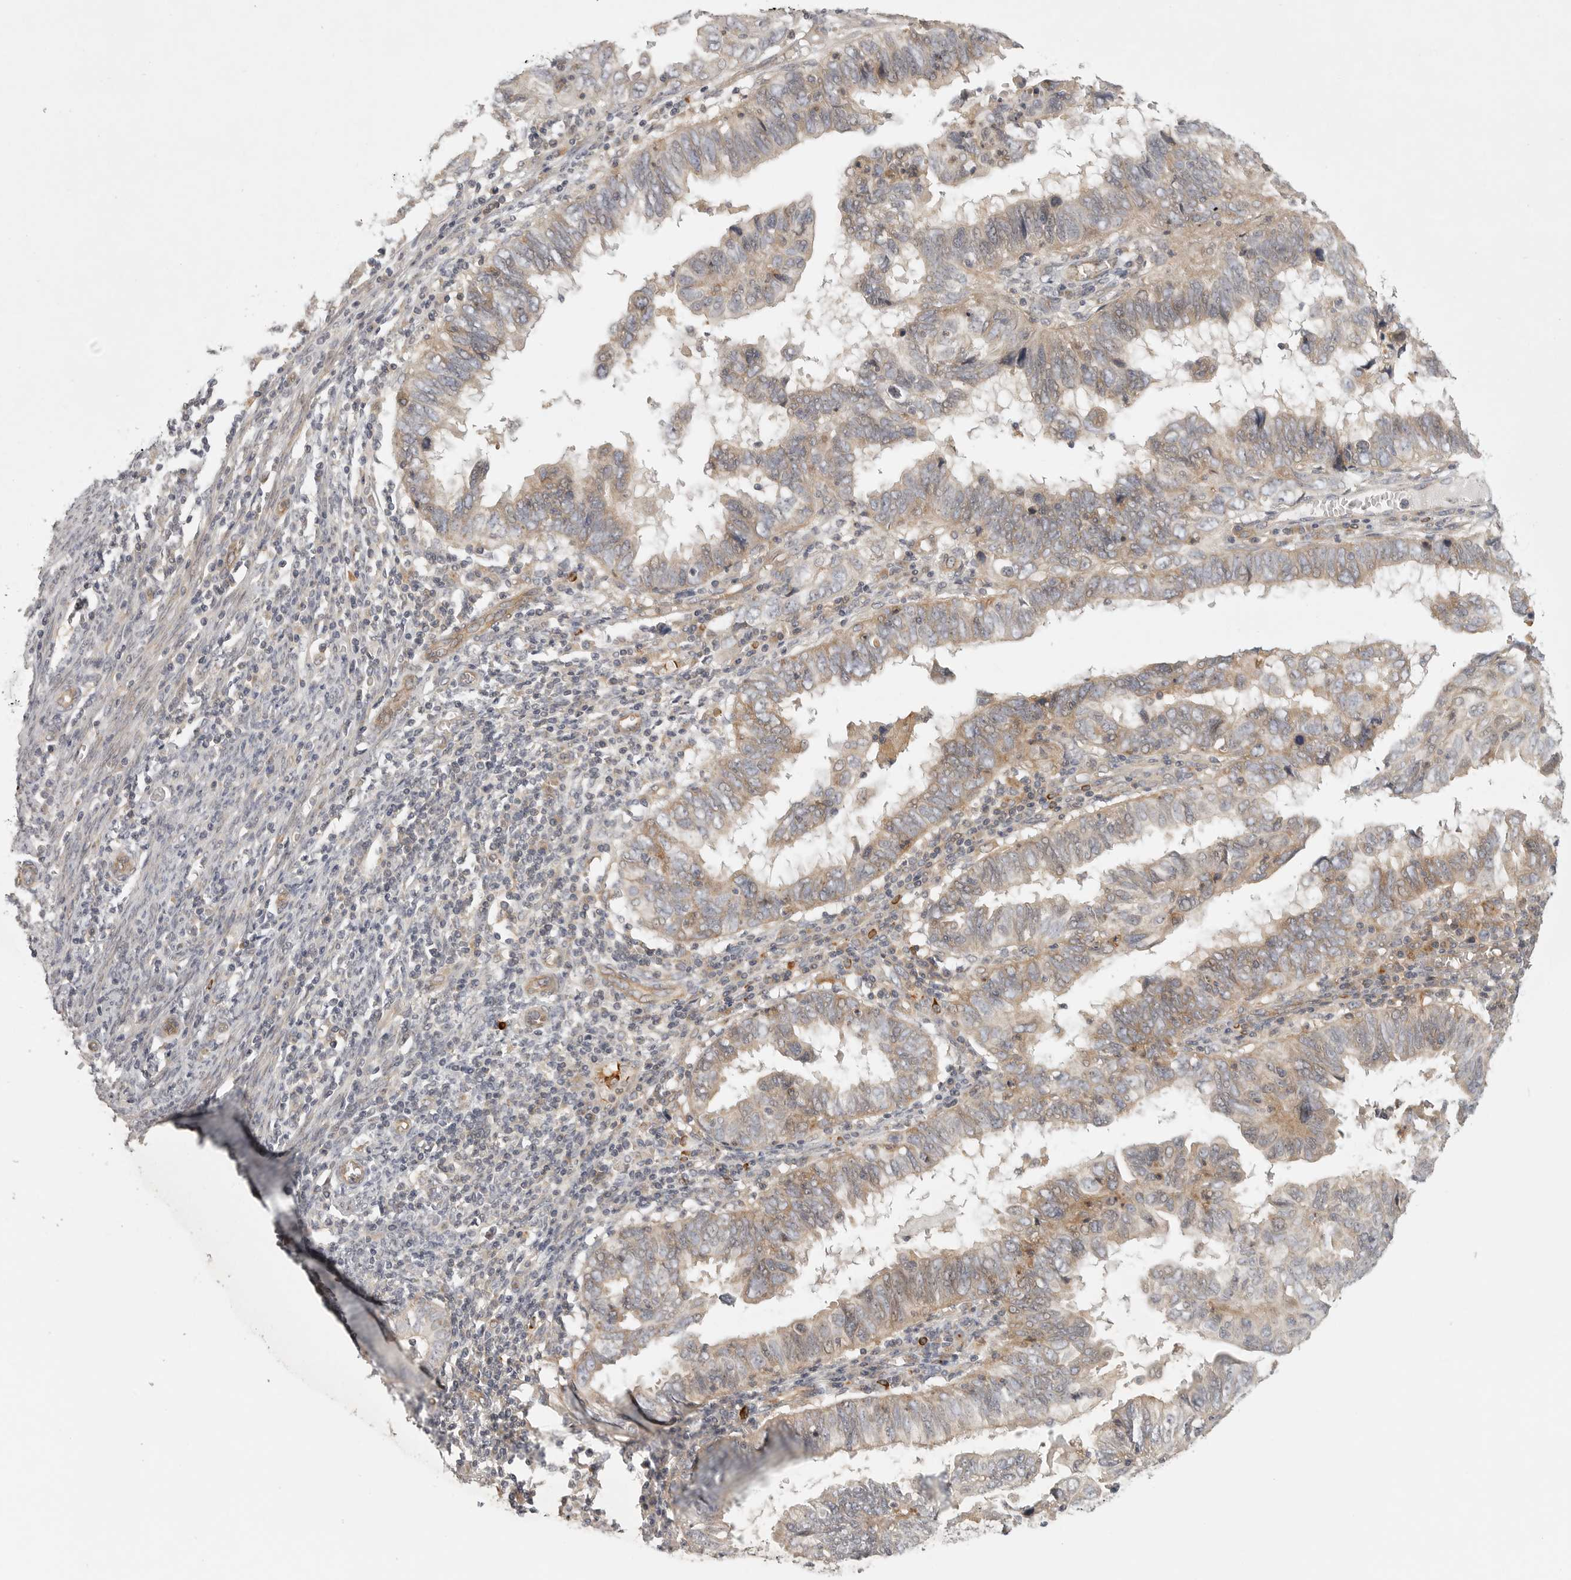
{"staining": {"intensity": "weak", "quantity": ">75%", "location": "cytoplasmic/membranous"}, "tissue": "endometrial cancer", "cell_type": "Tumor cells", "image_type": "cancer", "snomed": [{"axis": "morphology", "description": "Adenocarcinoma, NOS"}, {"axis": "topography", "description": "Uterus"}], "caption": "A histopathology image of endometrial adenocarcinoma stained for a protein demonstrates weak cytoplasmic/membranous brown staining in tumor cells.", "gene": "CCPG1", "patient": {"sex": "female", "age": 77}}